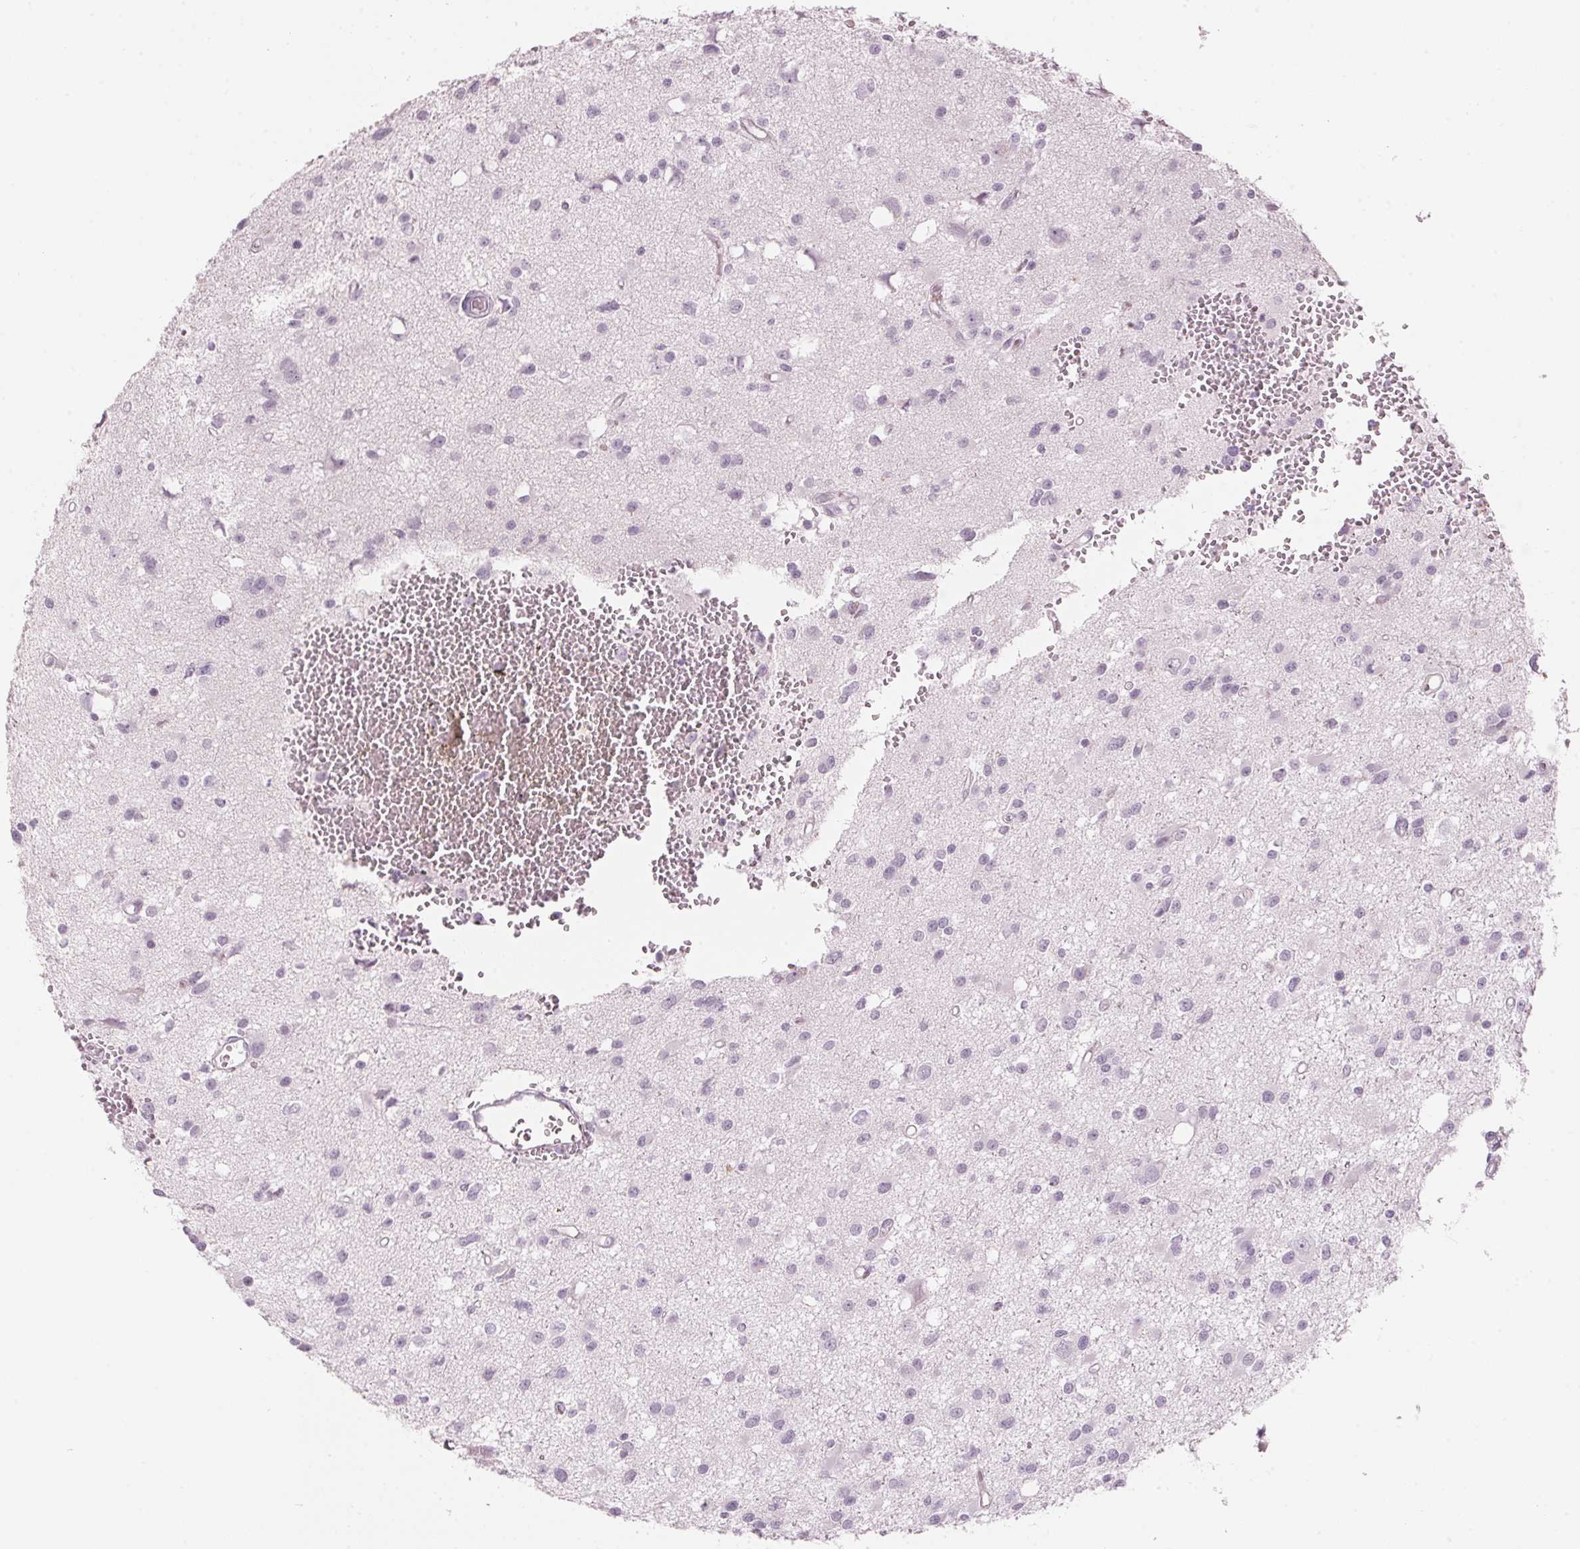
{"staining": {"intensity": "negative", "quantity": "none", "location": "none"}, "tissue": "glioma", "cell_type": "Tumor cells", "image_type": "cancer", "snomed": [{"axis": "morphology", "description": "Glioma, malignant, High grade"}, {"axis": "topography", "description": "Brain"}], "caption": "This photomicrograph is of glioma stained with immunohistochemistry (IHC) to label a protein in brown with the nuclei are counter-stained blue. There is no expression in tumor cells.", "gene": "SCTR", "patient": {"sex": "male", "age": 54}}